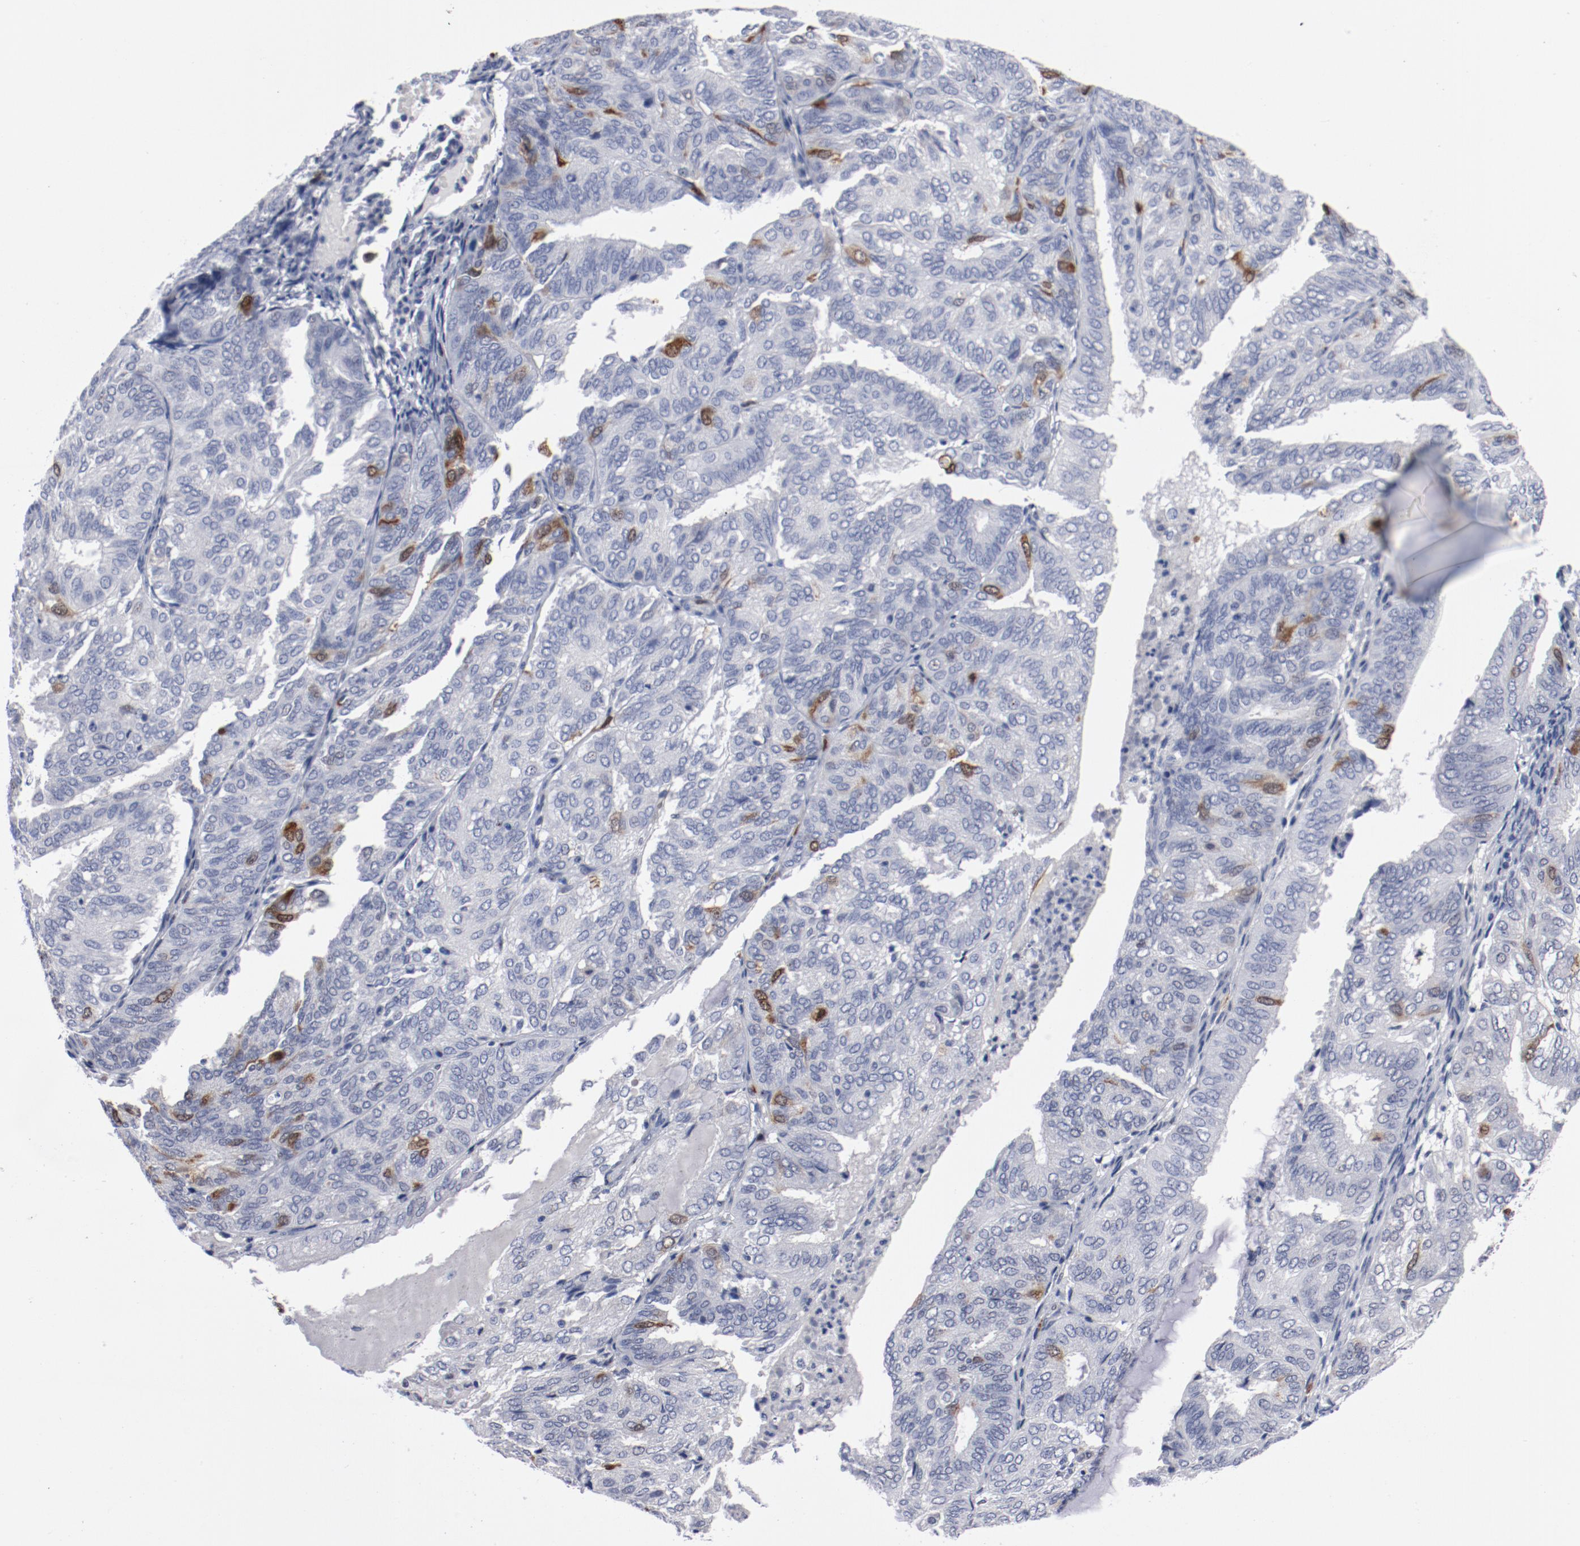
{"staining": {"intensity": "strong", "quantity": "<25%", "location": "cytoplasmic/membranous,nuclear"}, "tissue": "endometrial cancer", "cell_type": "Tumor cells", "image_type": "cancer", "snomed": [{"axis": "morphology", "description": "Adenocarcinoma, NOS"}, {"axis": "topography", "description": "Endometrium"}], "caption": "Brown immunohistochemical staining in endometrial adenocarcinoma displays strong cytoplasmic/membranous and nuclear positivity in approximately <25% of tumor cells. The staining was performed using DAB to visualize the protein expression in brown, while the nuclei were stained in blue with hematoxylin (Magnification: 20x).", "gene": "CDC20", "patient": {"sex": "female", "age": 59}}